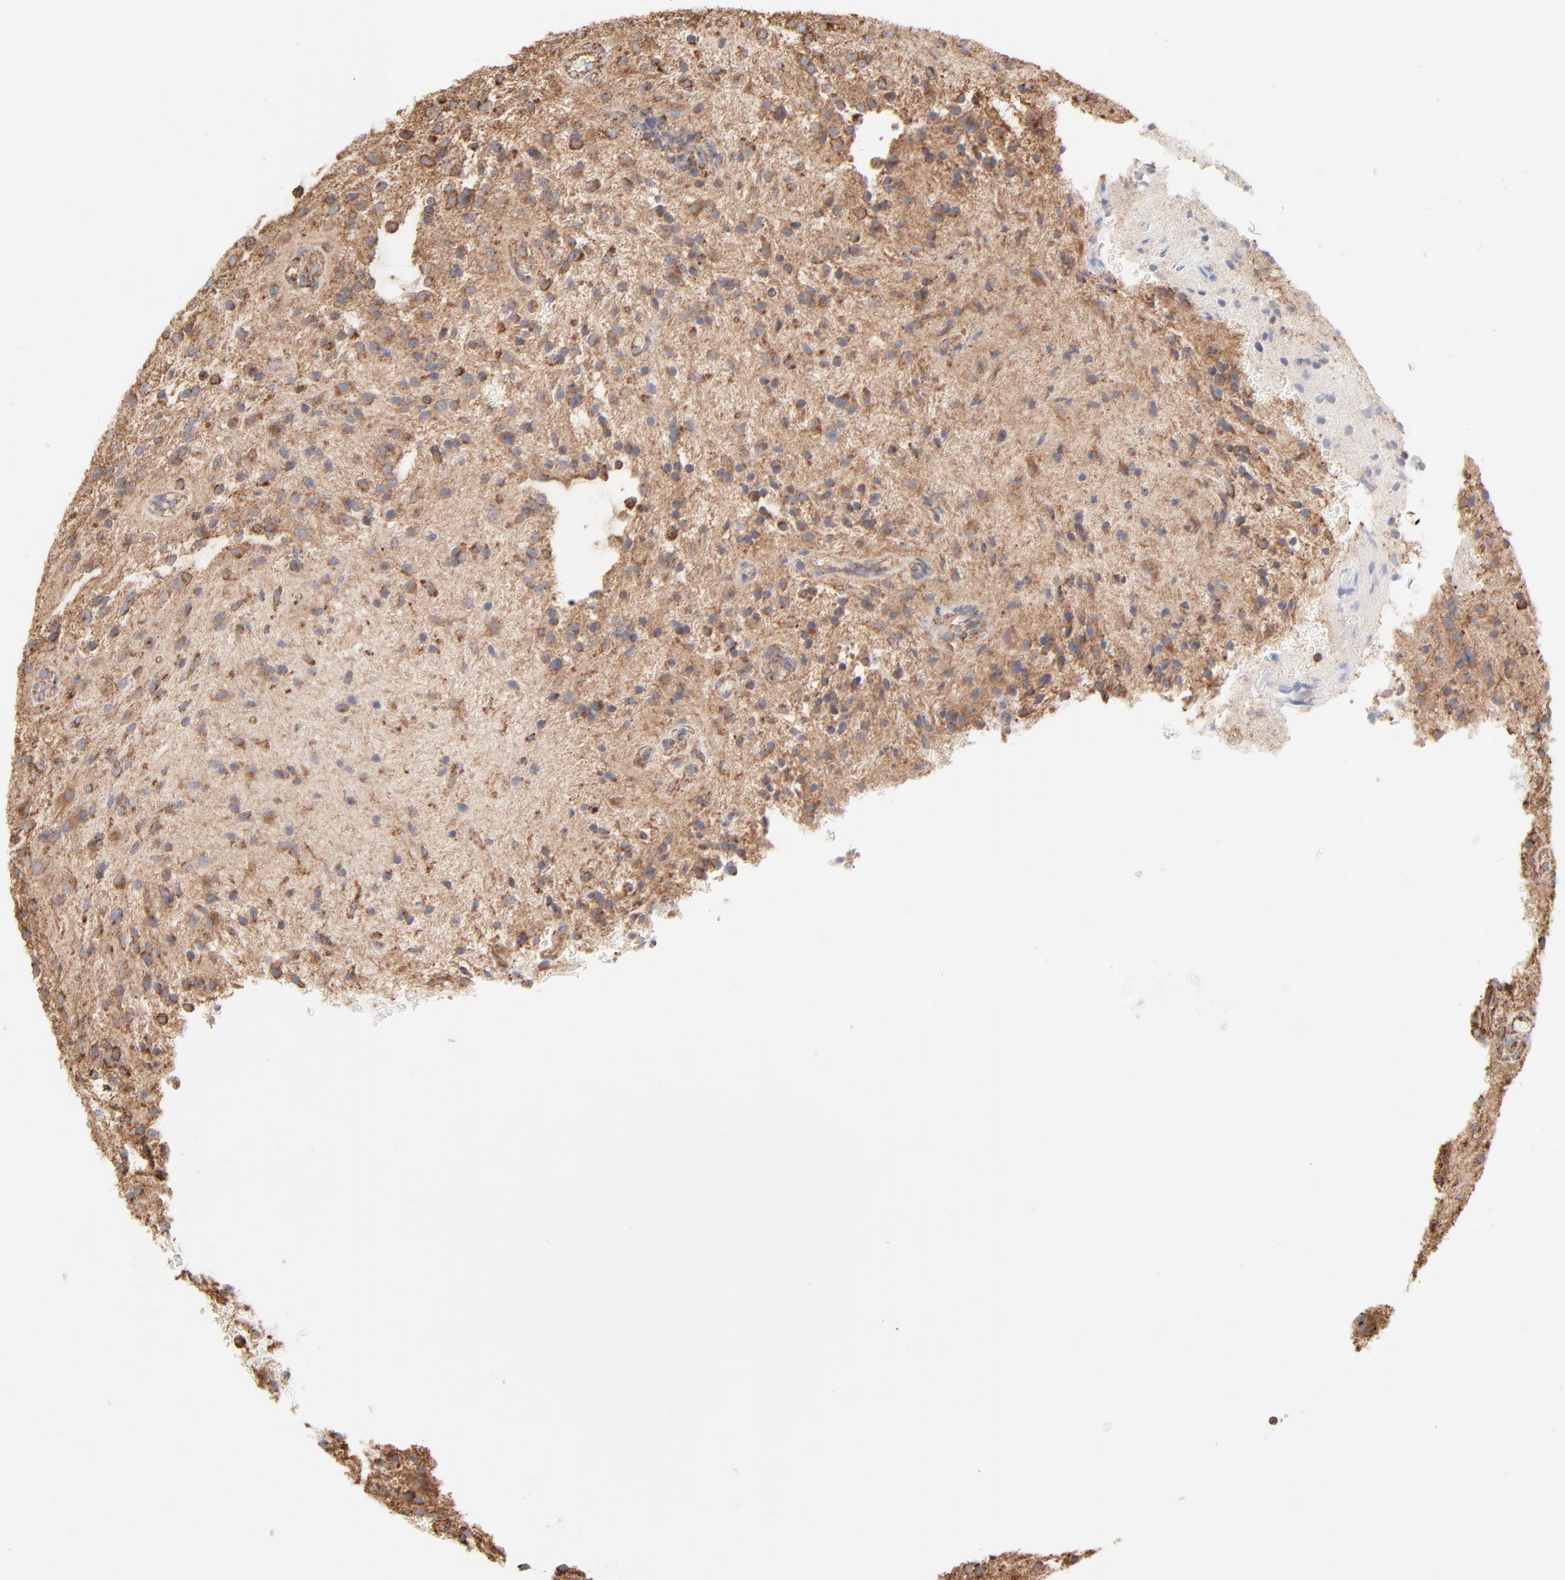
{"staining": {"intensity": "moderate", "quantity": ">75%", "location": "cytoplasmic/membranous"}, "tissue": "glioma", "cell_type": "Tumor cells", "image_type": "cancer", "snomed": [{"axis": "morphology", "description": "Glioma, malignant, NOS"}, {"axis": "topography", "description": "Cerebellum"}], "caption": "There is medium levels of moderate cytoplasmic/membranous expression in tumor cells of glioma, as demonstrated by immunohistochemical staining (brown color).", "gene": "CLTB", "patient": {"sex": "female", "age": 10}}